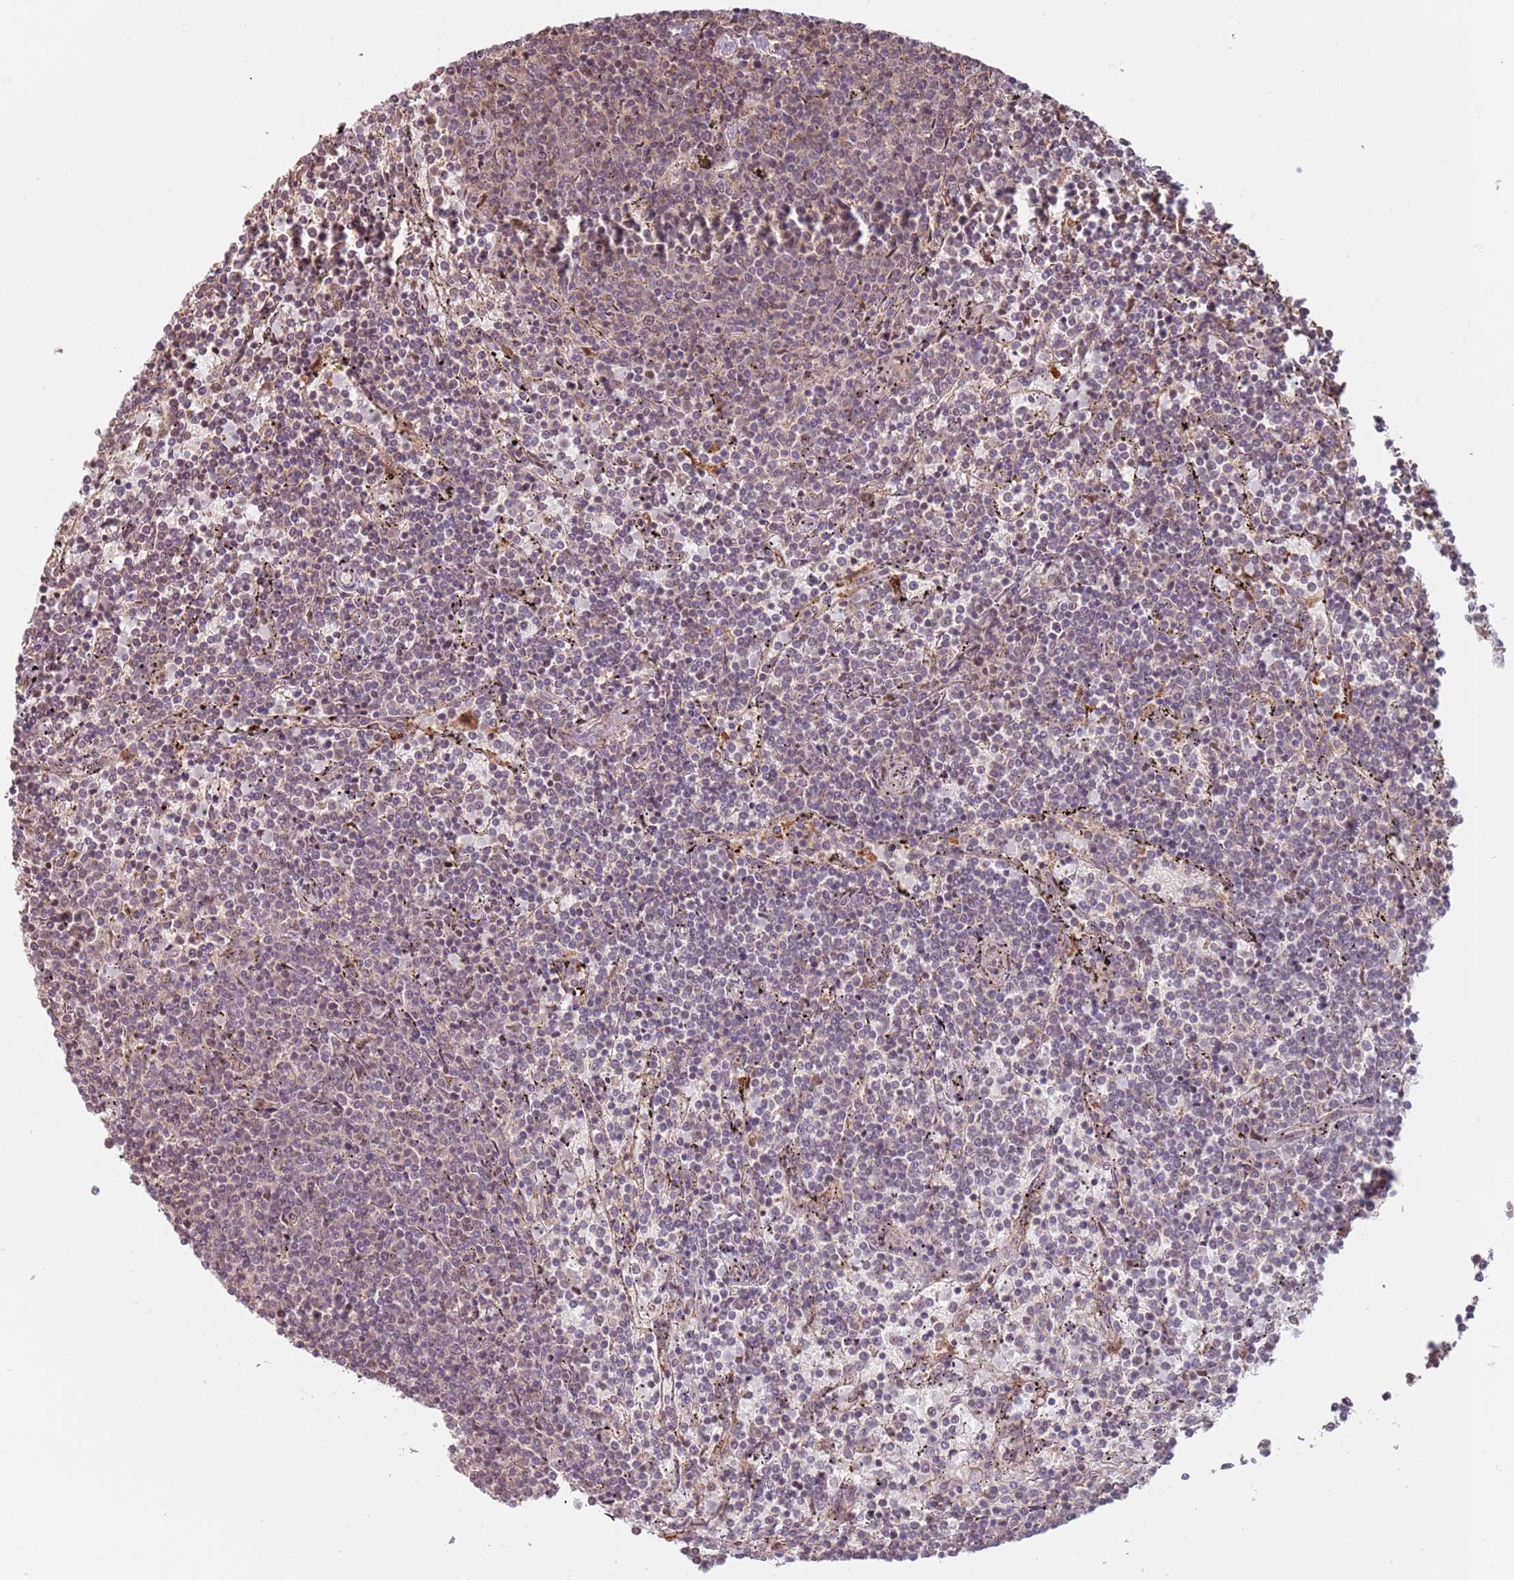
{"staining": {"intensity": "weak", "quantity": "25%-75%", "location": "nuclear"}, "tissue": "lymphoma", "cell_type": "Tumor cells", "image_type": "cancer", "snomed": [{"axis": "morphology", "description": "Malignant lymphoma, non-Hodgkin's type, Low grade"}, {"axis": "topography", "description": "Spleen"}], "caption": "Immunohistochemical staining of low-grade malignant lymphoma, non-Hodgkin's type displays low levels of weak nuclear expression in about 25%-75% of tumor cells. The protein of interest is stained brown, and the nuclei are stained in blue (DAB IHC with brightfield microscopy, high magnification).", "gene": "PLSCR5", "patient": {"sex": "female", "age": 50}}